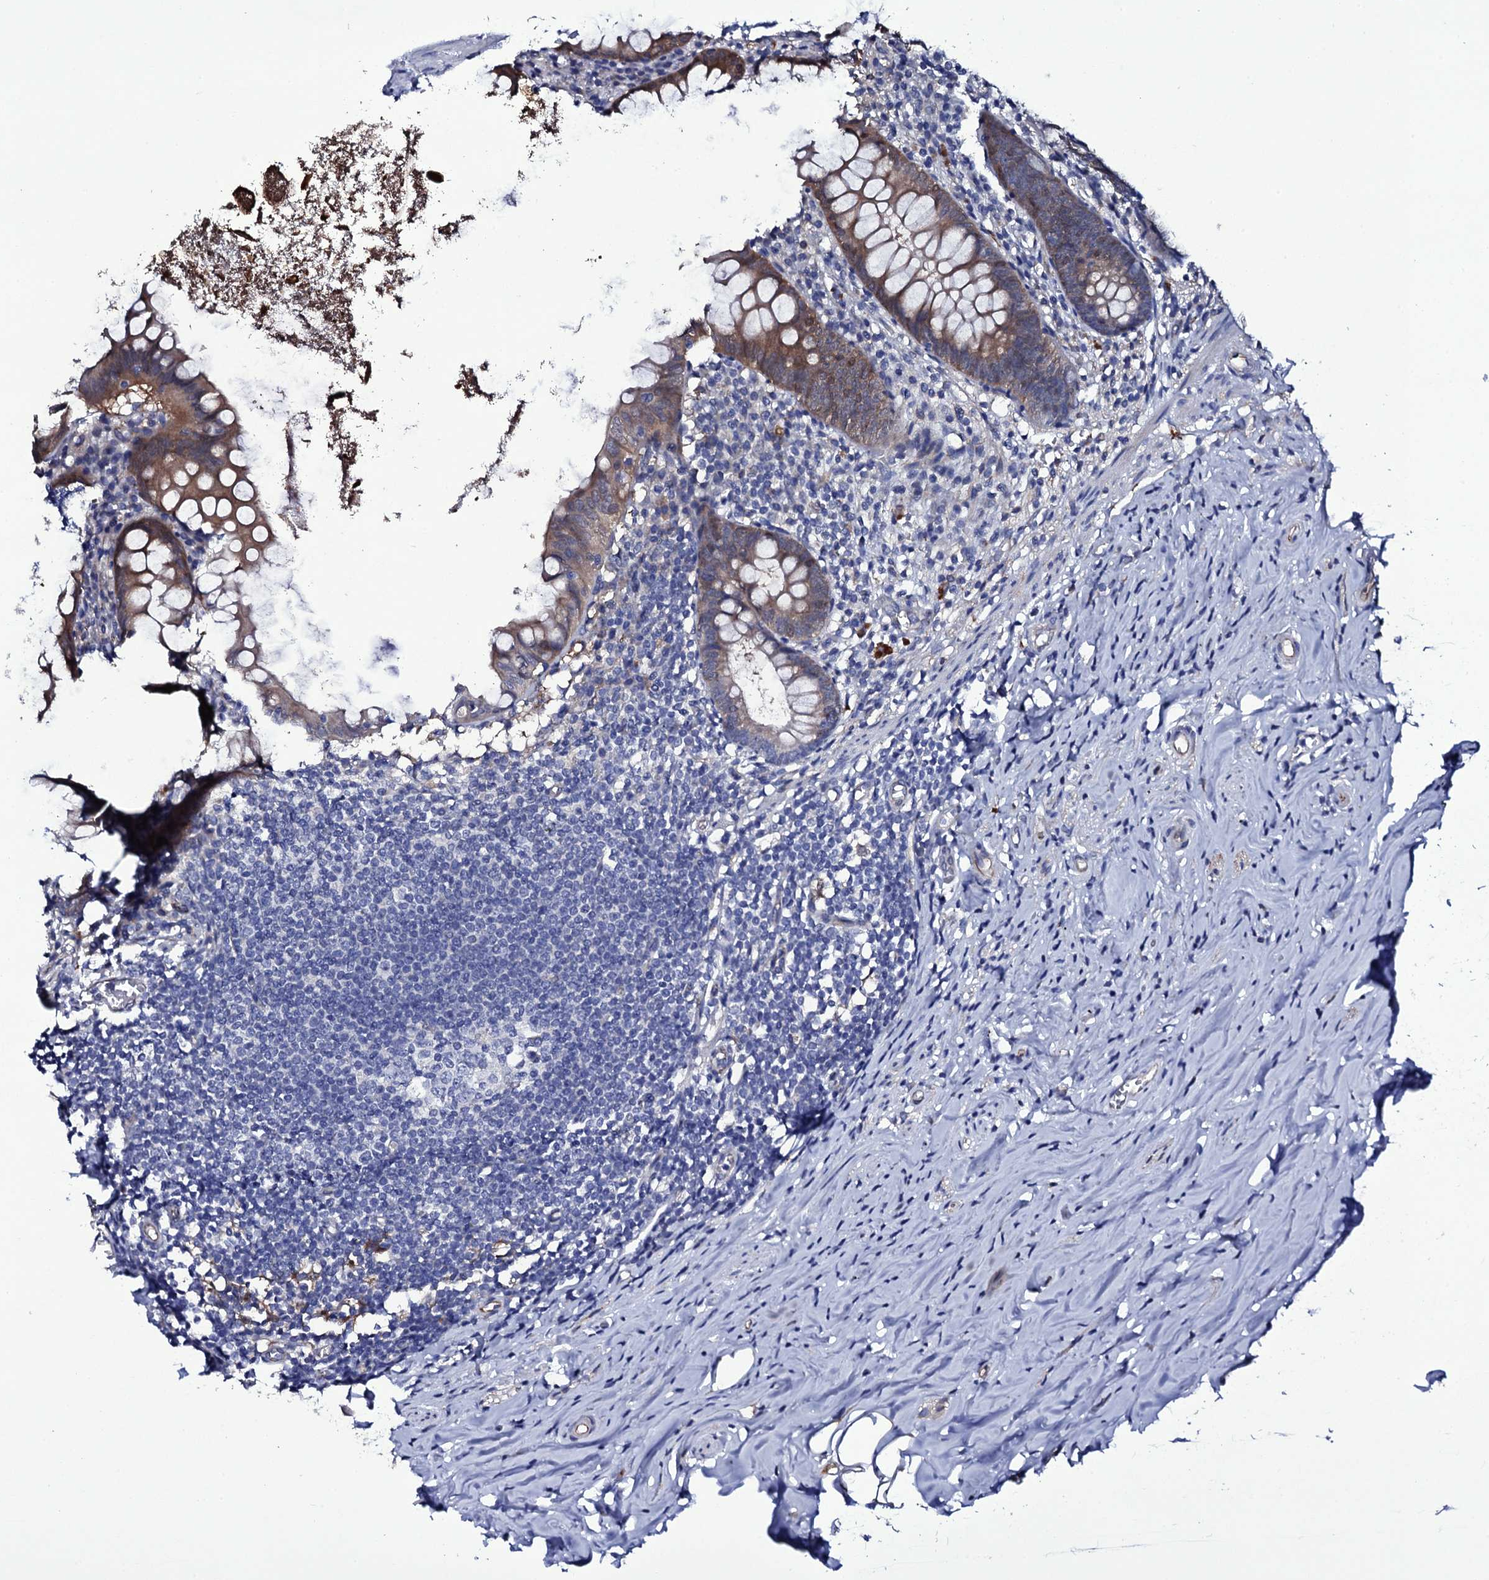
{"staining": {"intensity": "moderate", "quantity": ">75%", "location": "cytoplasmic/membranous"}, "tissue": "appendix", "cell_type": "Glandular cells", "image_type": "normal", "snomed": [{"axis": "morphology", "description": "Normal tissue, NOS"}, {"axis": "topography", "description": "Appendix"}], "caption": "Immunohistochemical staining of unremarkable appendix exhibits moderate cytoplasmic/membranous protein positivity in approximately >75% of glandular cells. The staining is performed using DAB (3,3'-diaminobenzidine) brown chromogen to label protein expression. The nuclei are counter-stained blue using hematoxylin.", "gene": "BCL2L14", "patient": {"sex": "female", "age": 51}}